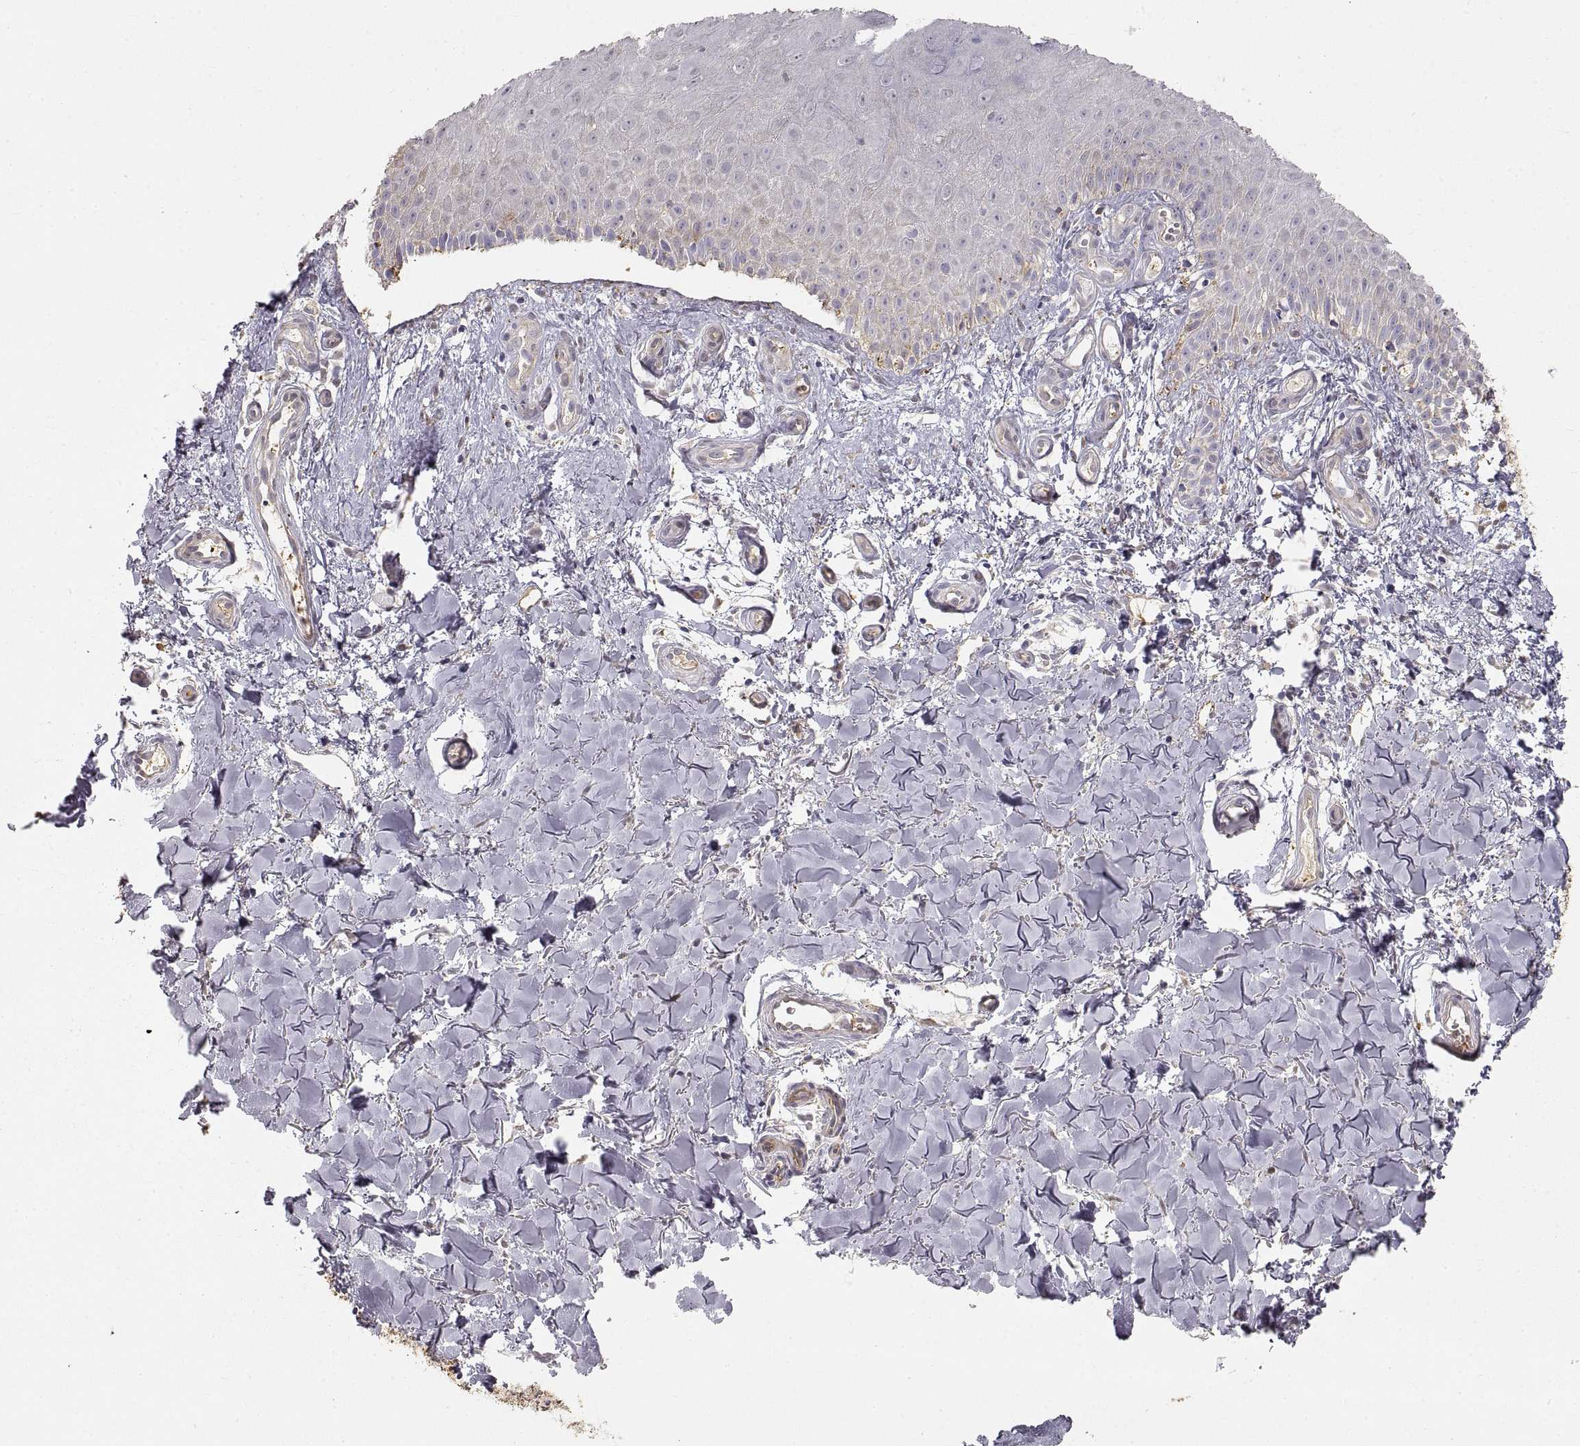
{"staining": {"intensity": "strong", "quantity": "<25%", "location": "cytoplasmic/membranous"}, "tissue": "melanoma", "cell_type": "Tumor cells", "image_type": "cancer", "snomed": [{"axis": "morphology", "description": "Malignant melanoma, NOS"}, {"axis": "topography", "description": "Skin"}], "caption": "Tumor cells display strong cytoplasmic/membranous expression in about <25% of cells in melanoma. The staining was performed using DAB to visualize the protein expression in brown, while the nuclei were stained in blue with hematoxylin (Magnification: 20x).", "gene": "HSP90AB1", "patient": {"sex": "female", "age": 53}}